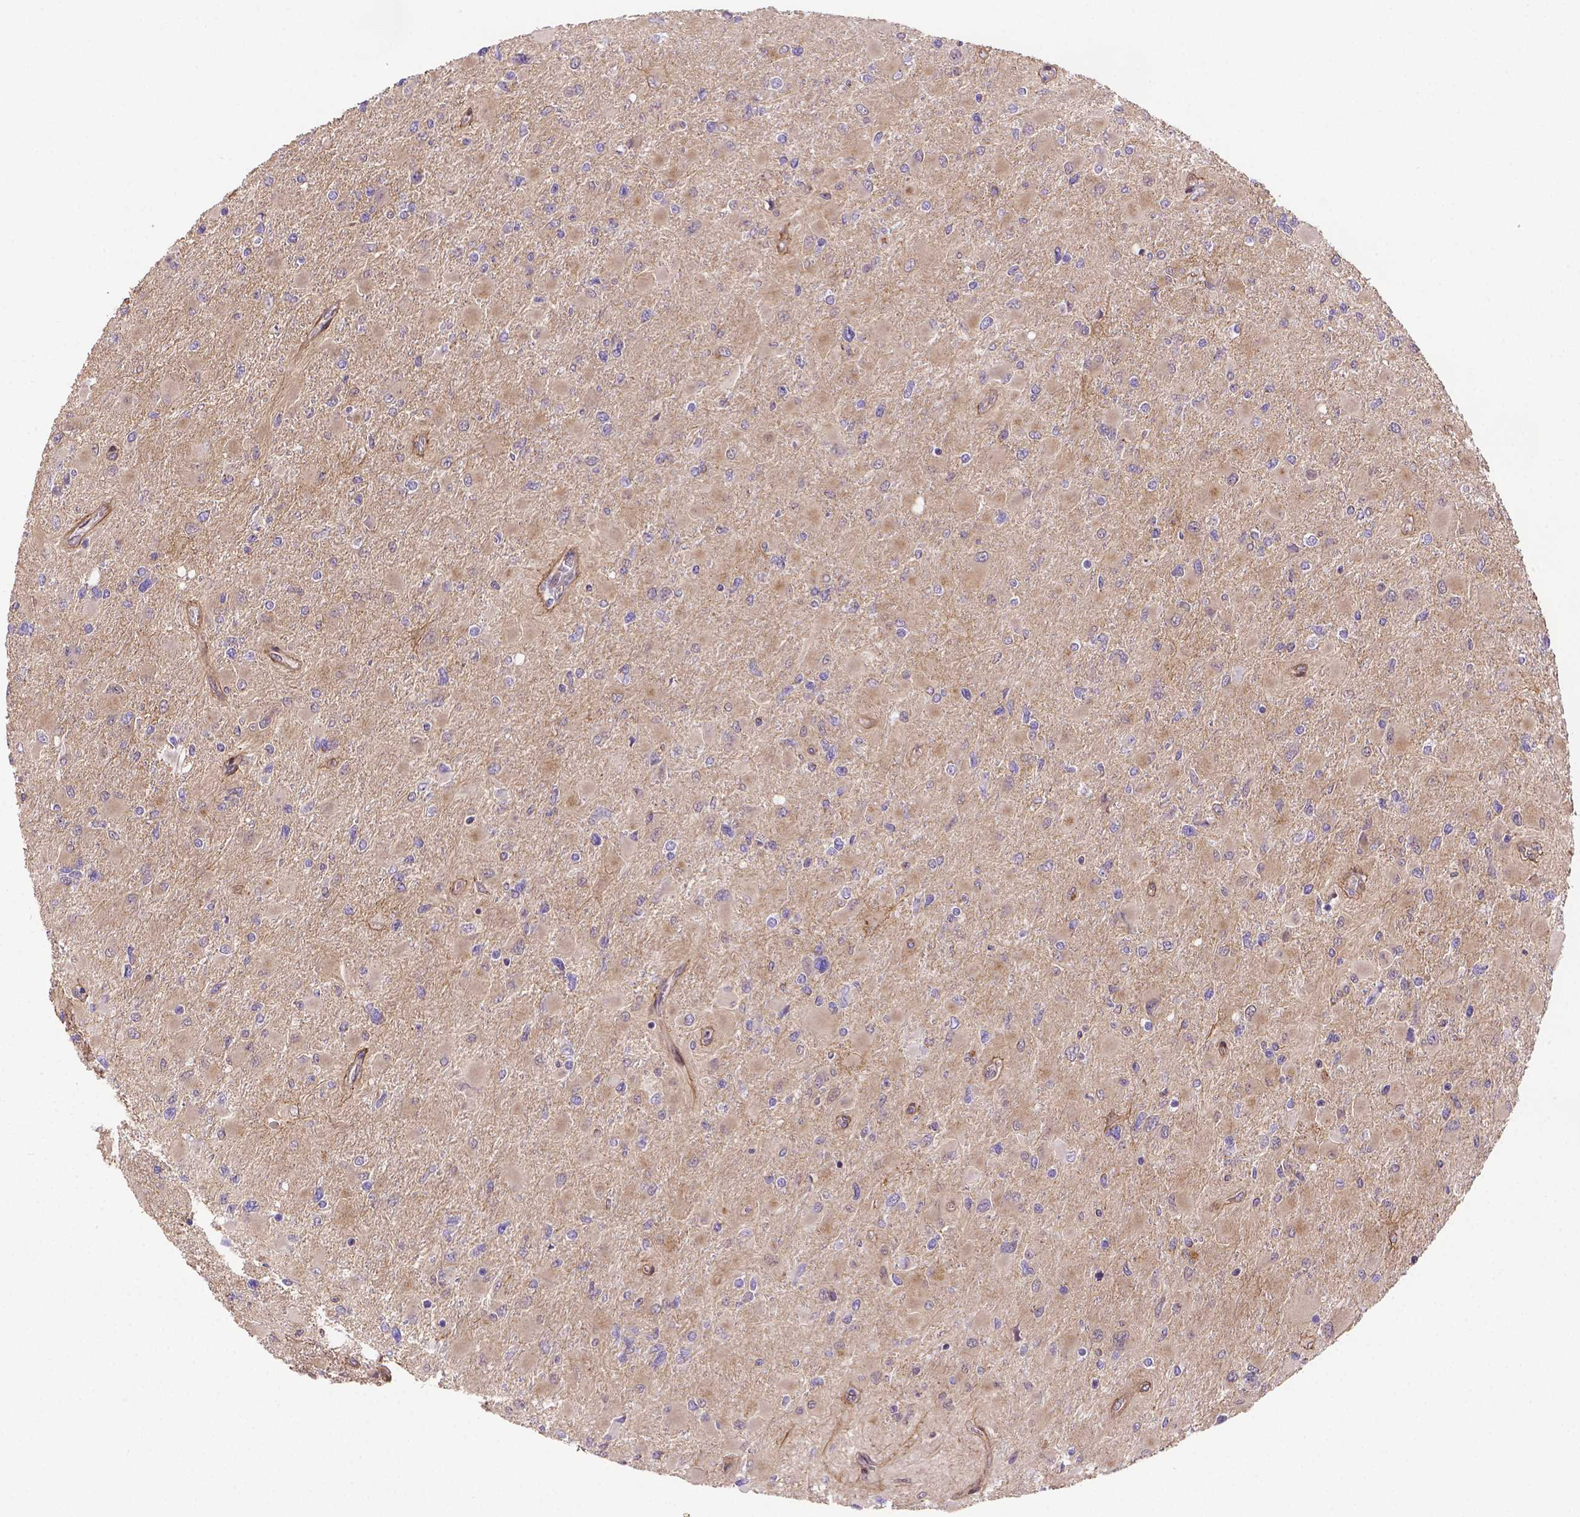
{"staining": {"intensity": "weak", "quantity": ">75%", "location": "cytoplasmic/membranous"}, "tissue": "glioma", "cell_type": "Tumor cells", "image_type": "cancer", "snomed": [{"axis": "morphology", "description": "Glioma, malignant, High grade"}, {"axis": "topography", "description": "Cerebral cortex"}], "caption": "Malignant glioma (high-grade) stained with immunohistochemistry (IHC) shows weak cytoplasmic/membranous staining in approximately >75% of tumor cells.", "gene": "YAP1", "patient": {"sex": "female", "age": 36}}